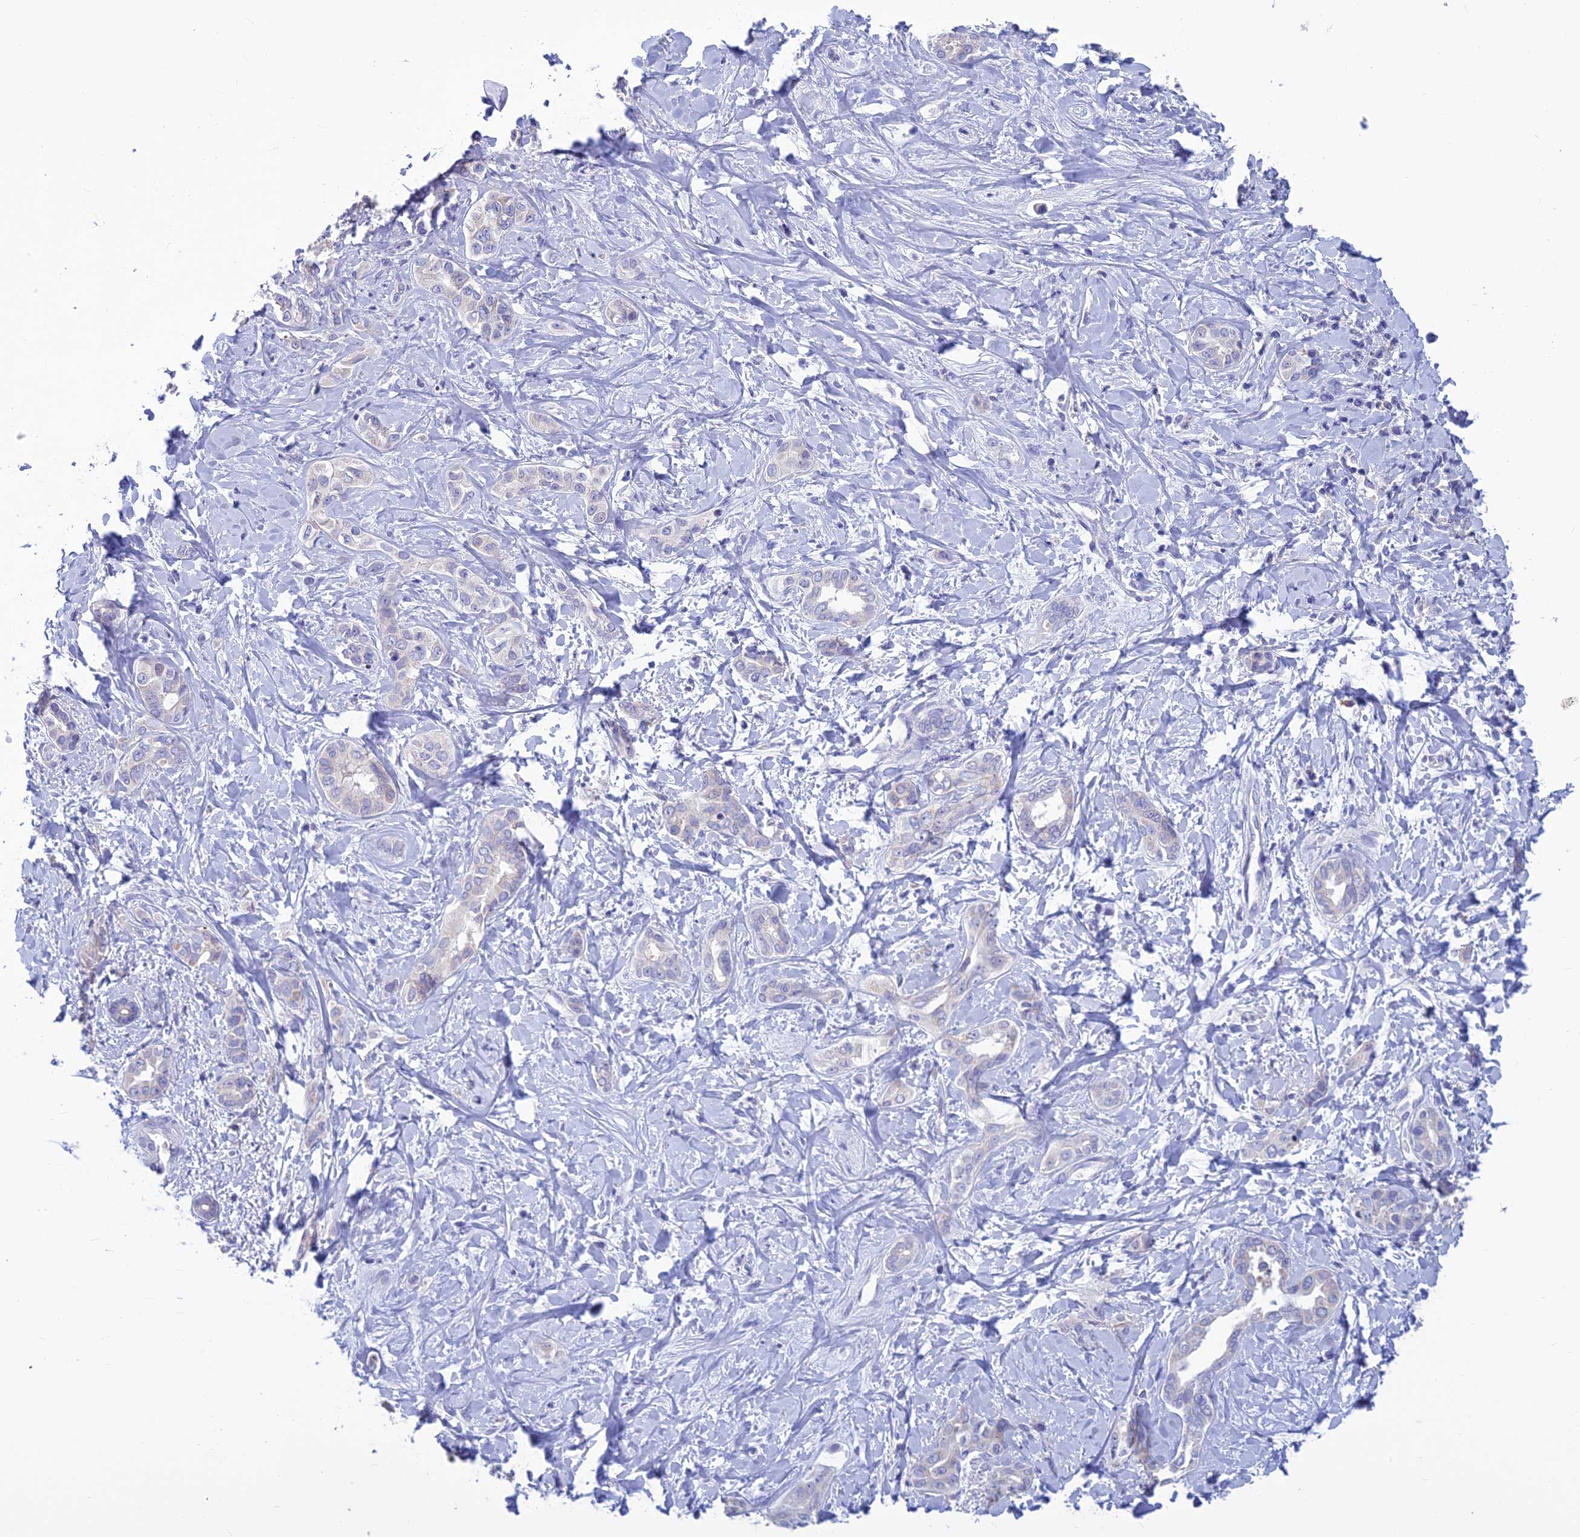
{"staining": {"intensity": "negative", "quantity": "none", "location": "none"}, "tissue": "liver cancer", "cell_type": "Tumor cells", "image_type": "cancer", "snomed": [{"axis": "morphology", "description": "Cholangiocarcinoma"}, {"axis": "topography", "description": "Liver"}], "caption": "IHC micrograph of liver cancer (cholangiocarcinoma) stained for a protein (brown), which exhibits no expression in tumor cells. (DAB immunohistochemistry (IHC) with hematoxylin counter stain).", "gene": "BHMT2", "patient": {"sex": "female", "age": 77}}